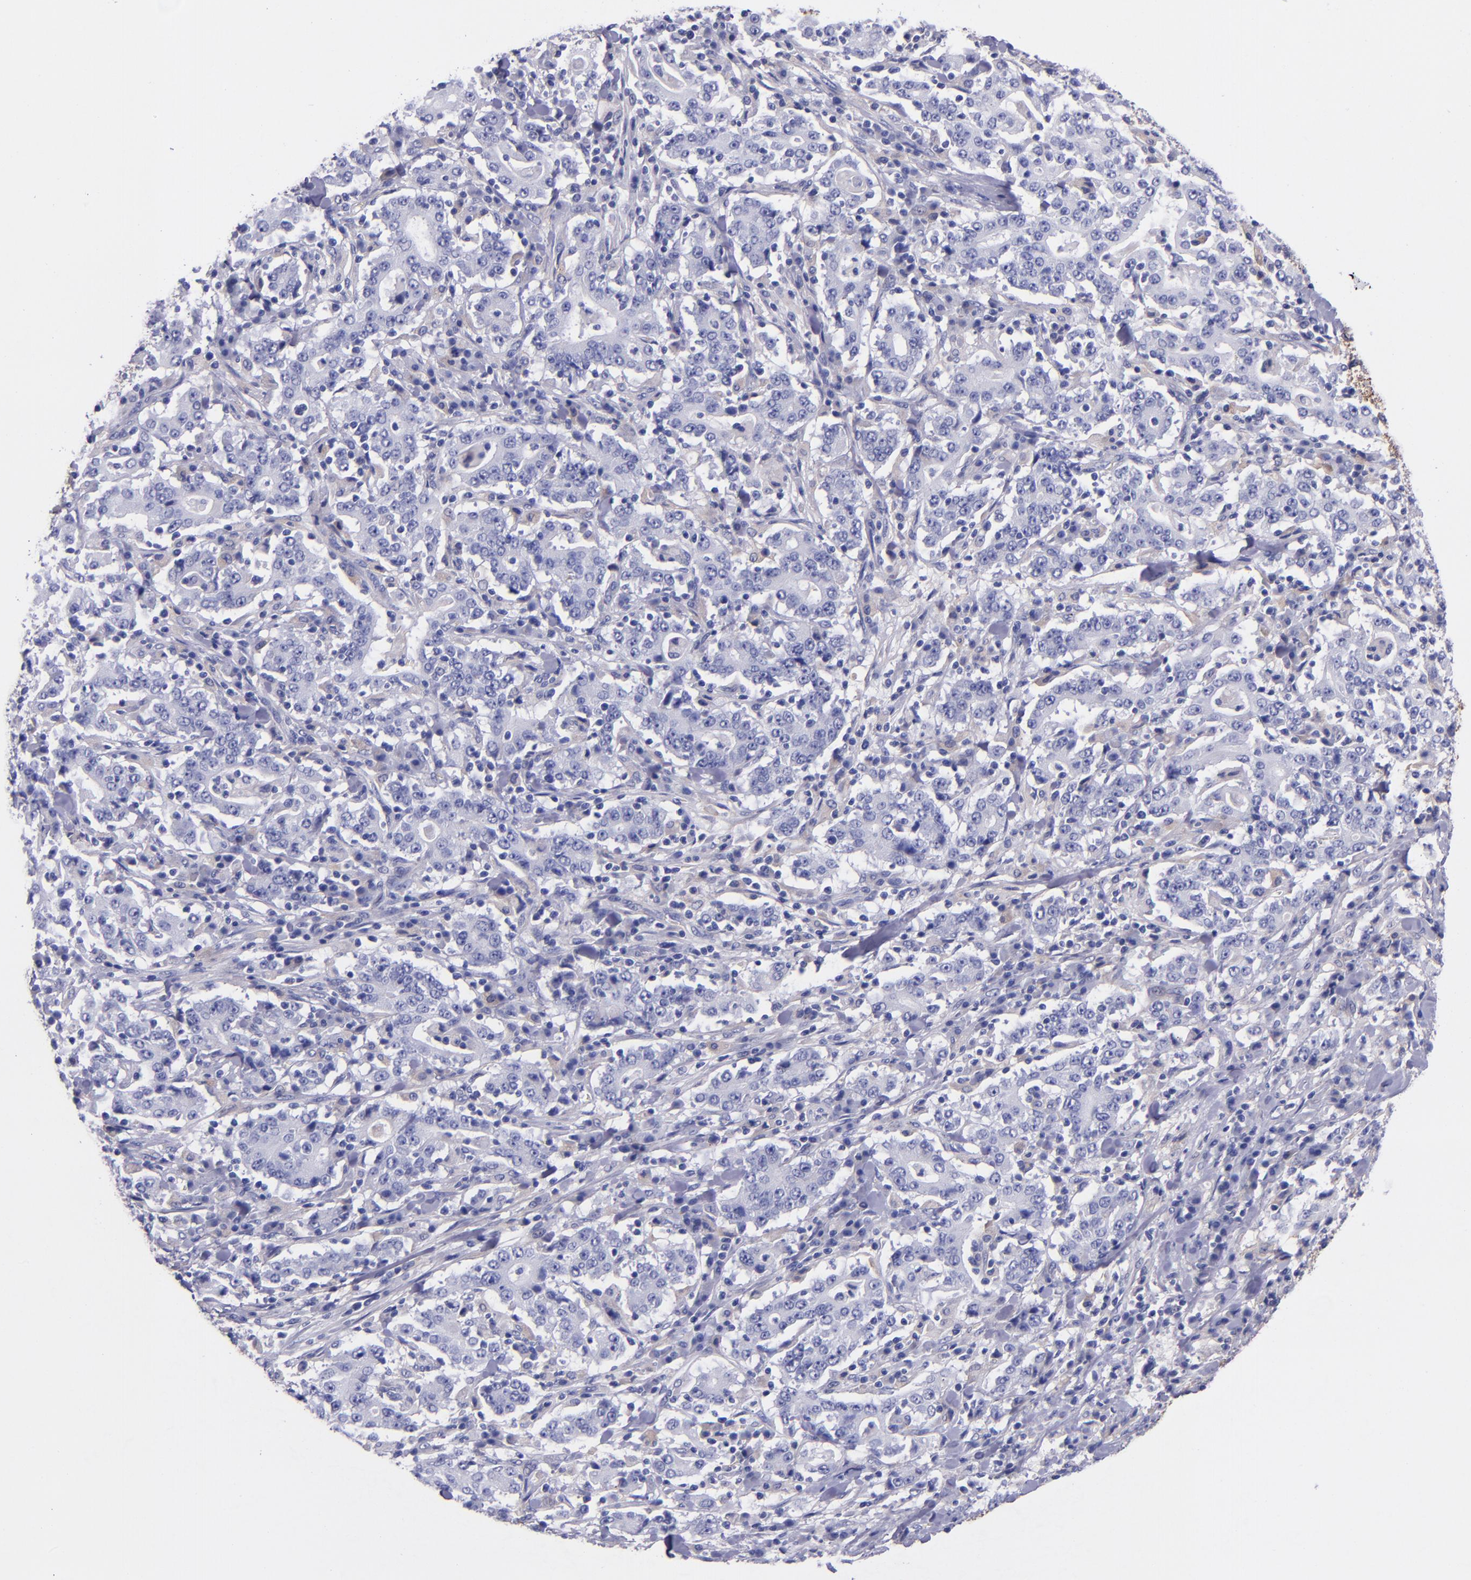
{"staining": {"intensity": "negative", "quantity": "none", "location": "none"}, "tissue": "stomach cancer", "cell_type": "Tumor cells", "image_type": "cancer", "snomed": [{"axis": "morphology", "description": "Normal tissue, NOS"}, {"axis": "morphology", "description": "Adenocarcinoma, NOS"}, {"axis": "topography", "description": "Stomach, upper"}, {"axis": "topography", "description": "Stomach"}], "caption": "DAB (3,3'-diaminobenzidine) immunohistochemical staining of adenocarcinoma (stomach) demonstrates no significant expression in tumor cells.", "gene": "IVL", "patient": {"sex": "male", "age": 59}}